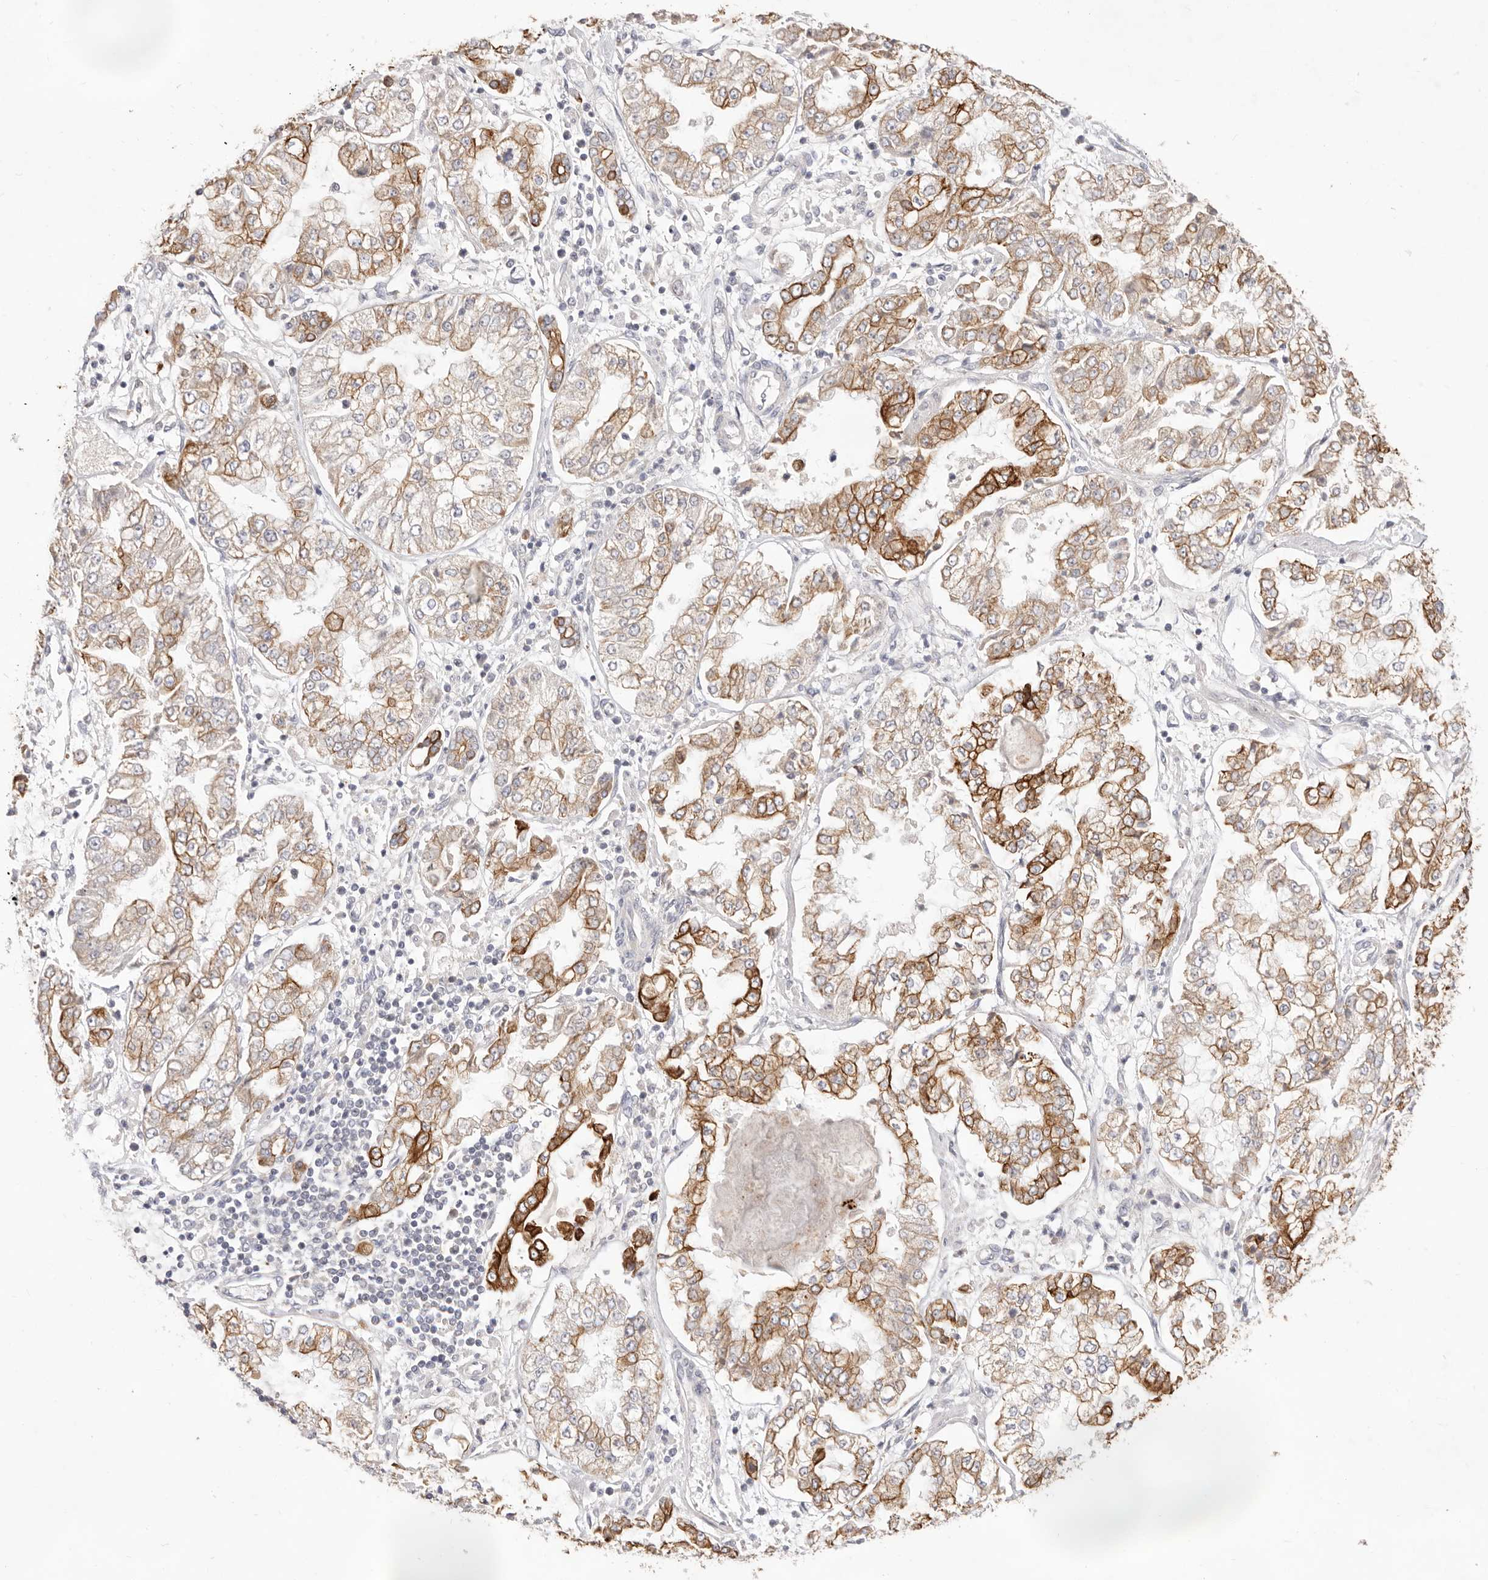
{"staining": {"intensity": "strong", "quantity": ">75%", "location": "cytoplasmic/membranous"}, "tissue": "stomach cancer", "cell_type": "Tumor cells", "image_type": "cancer", "snomed": [{"axis": "morphology", "description": "Adenocarcinoma, NOS"}, {"axis": "topography", "description": "Stomach"}], "caption": "IHC of stomach cancer shows high levels of strong cytoplasmic/membranous expression in about >75% of tumor cells.", "gene": "USH1C", "patient": {"sex": "male", "age": 76}}